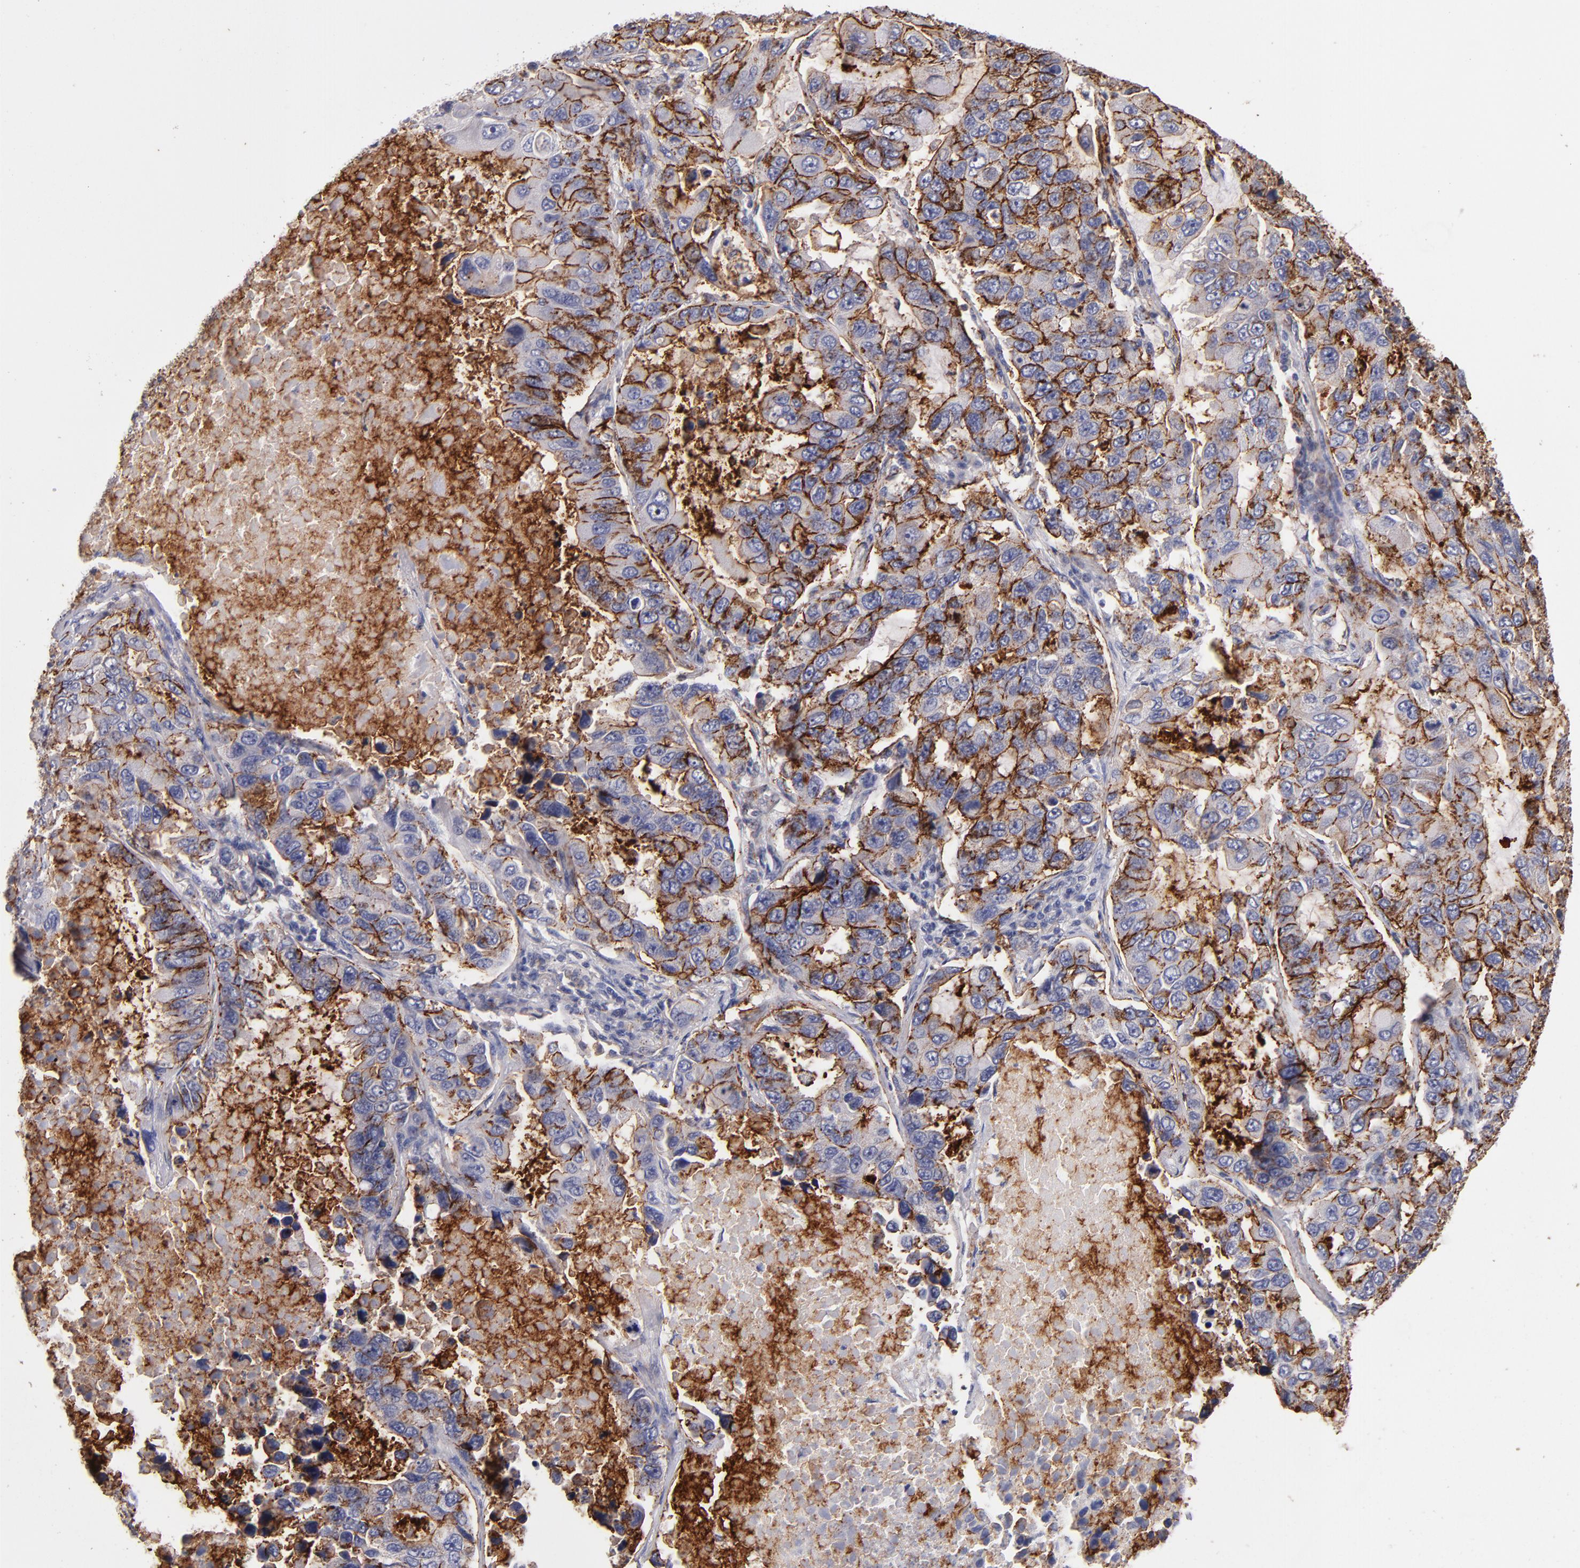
{"staining": {"intensity": "moderate", "quantity": "25%-75%", "location": "cytoplasmic/membranous"}, "tissue": "lung cancer", "cell_type": "Tumor cells", "image_type": "cancer", "snomed": [{"axis": "morphology", "description": "Adenocarcinoma, NOS"}, {"axis": "topography", "description": "Lung"}], "caption": "The histopathology image exhibits a brown stain indicating the presence of a protein in the cytoplasmic/membranous of tumor cells in lung adenocarcinoma. (Stains: DAB (3,3'-diaminobenzidine) in brown, nuclei in blue, Microscopy: brightfield microscopy at high magnification).", "gene": "CLDN5", "patient": {"sex": "male", "age": 64}}